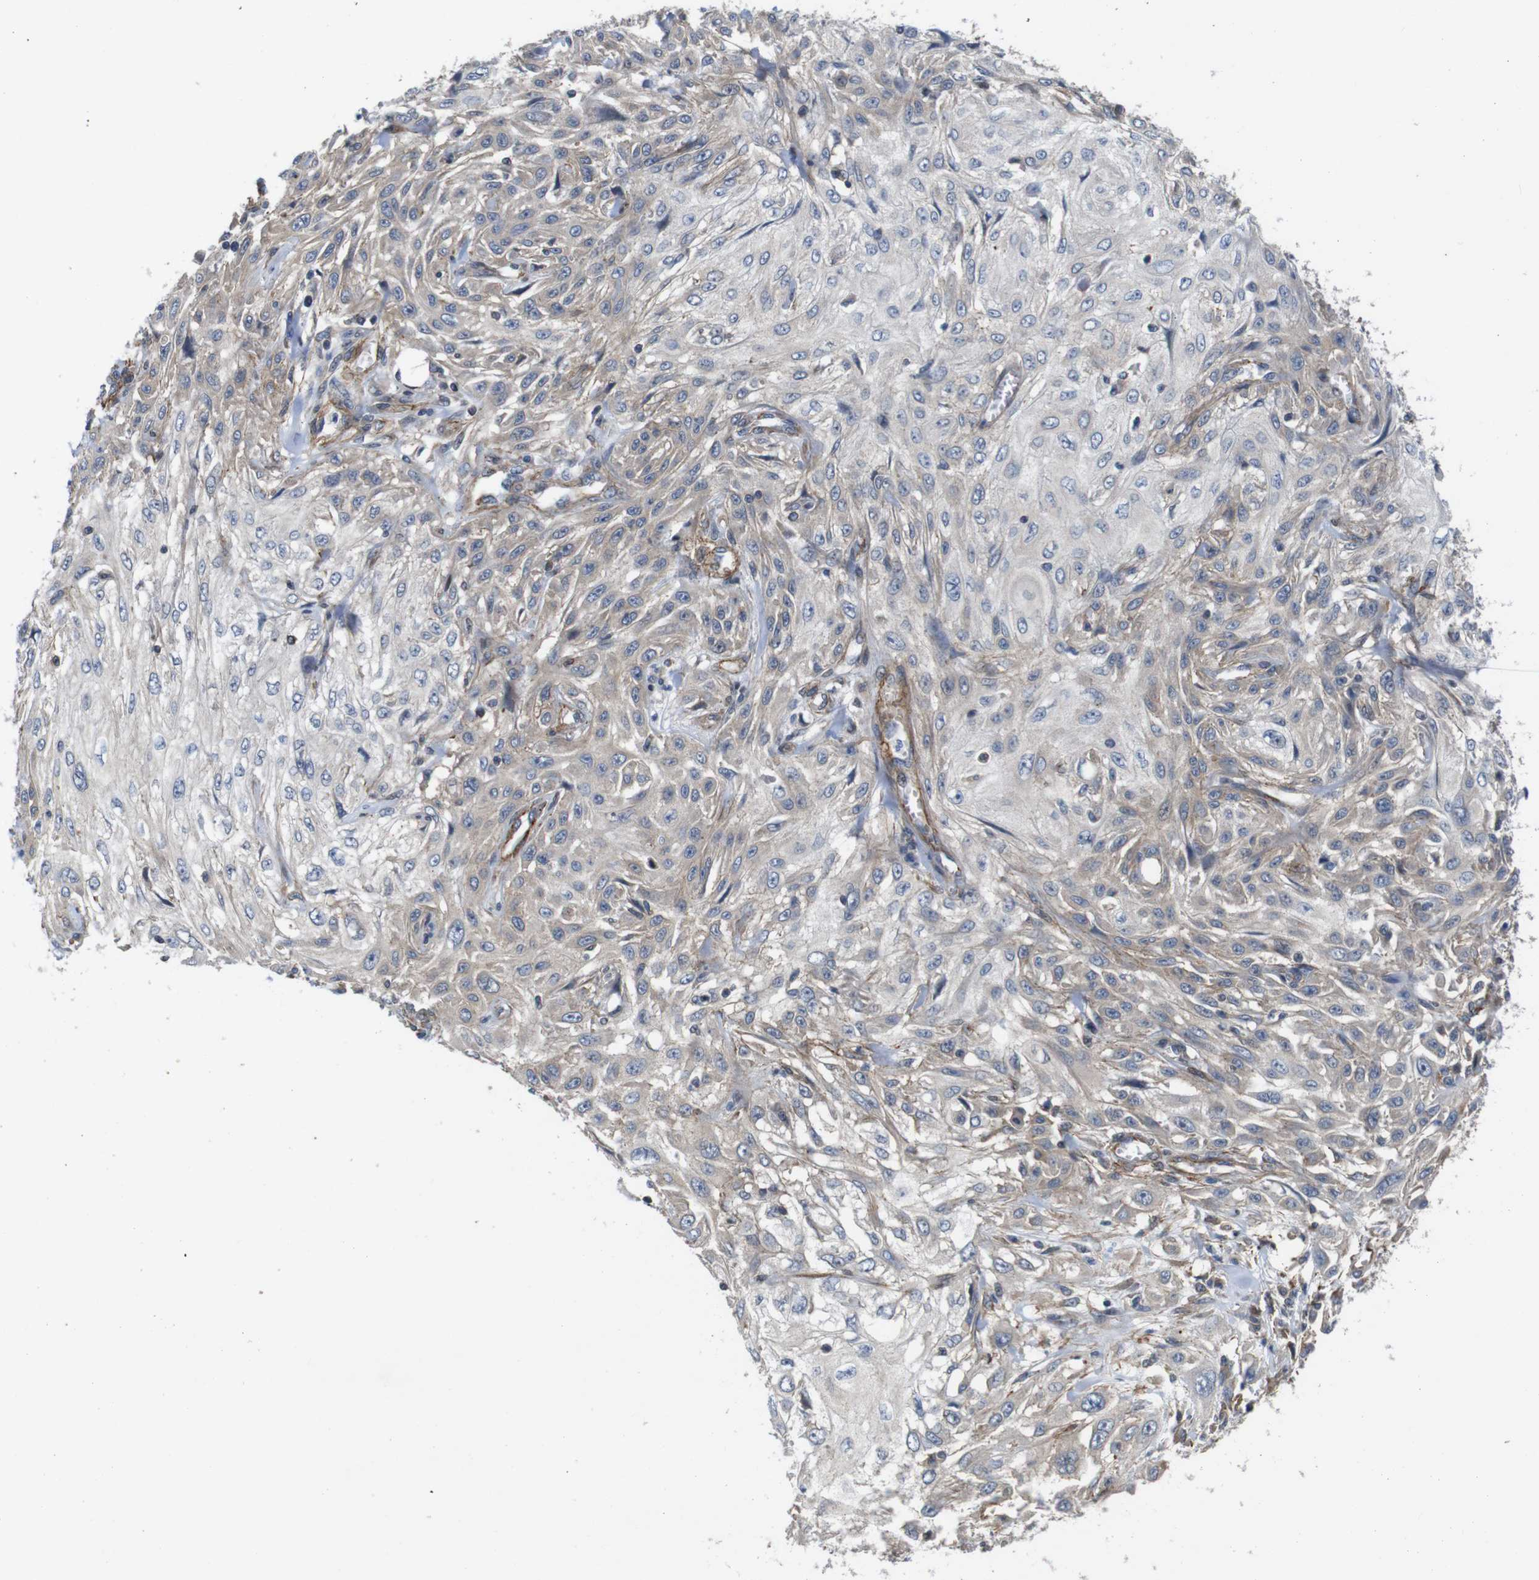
{"staining": {"intensity": "weak", "quantity": "25%-75%", "location": "cytoplasmic/membranous"}, "tissue": "skin cancer", "cell_type": "Tumor cells", "image_type": "cancer", "snomed": [{"axis": "morphology", "description": "Squamous cell carcinoma, NOS"}, {"axis": "topography", "description": "Skin"}], "caption": "Squamous cell carcinoma (skin) was stained to show a protein in brown. There is low levels of weak cytoplasmic/membranous expression in about 25%-75% of tumor cells.", "gene": "GGT7", "patient": {"sex": "male", "age": 75}}